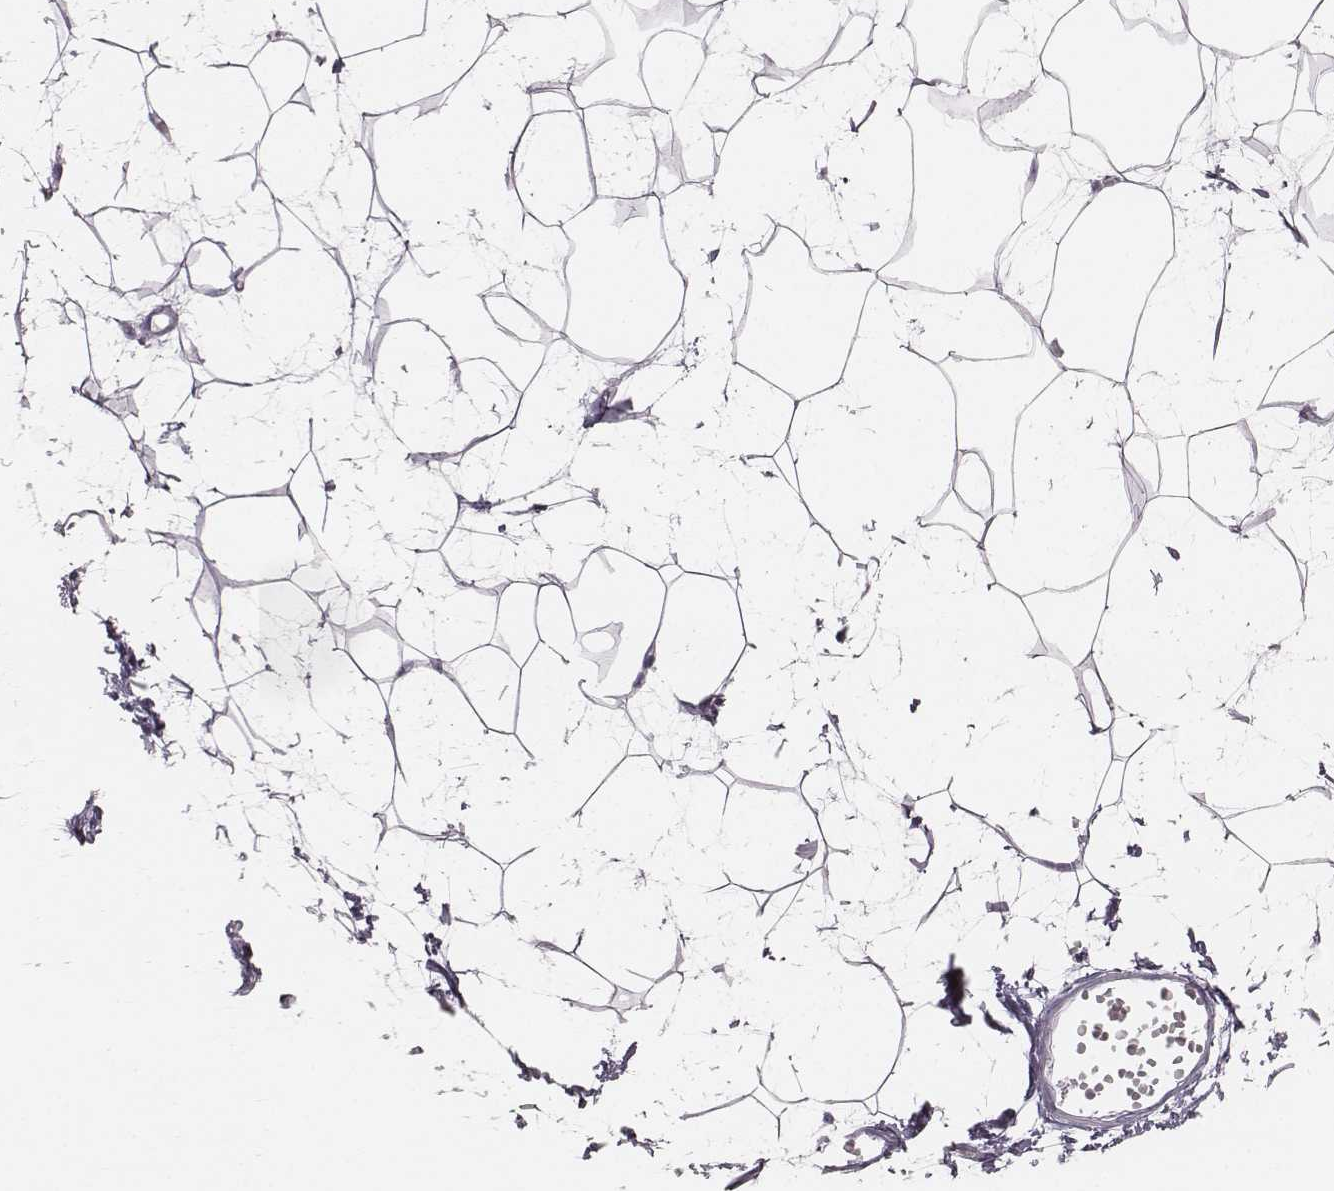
{"staining": {"intensity": "negative", "quantity": "none", "location": "none"}, "tissue": "breast", "cell_type": "Adipocytes", "image_type": "normal", "snomed": [{"axis": "morphology", "description": "Normal tissue, NOS"}, {"axis": "topography", "description": "Breast"}], "caption": "Adipocytes show no significant expression in unremarkable breast. (DAB (3,3'-diaminobenzidine) IHC with hematoxylin counter stain).", "gene": "ENSG00000285837", "patient": {"sex": "female", "age": 45}}